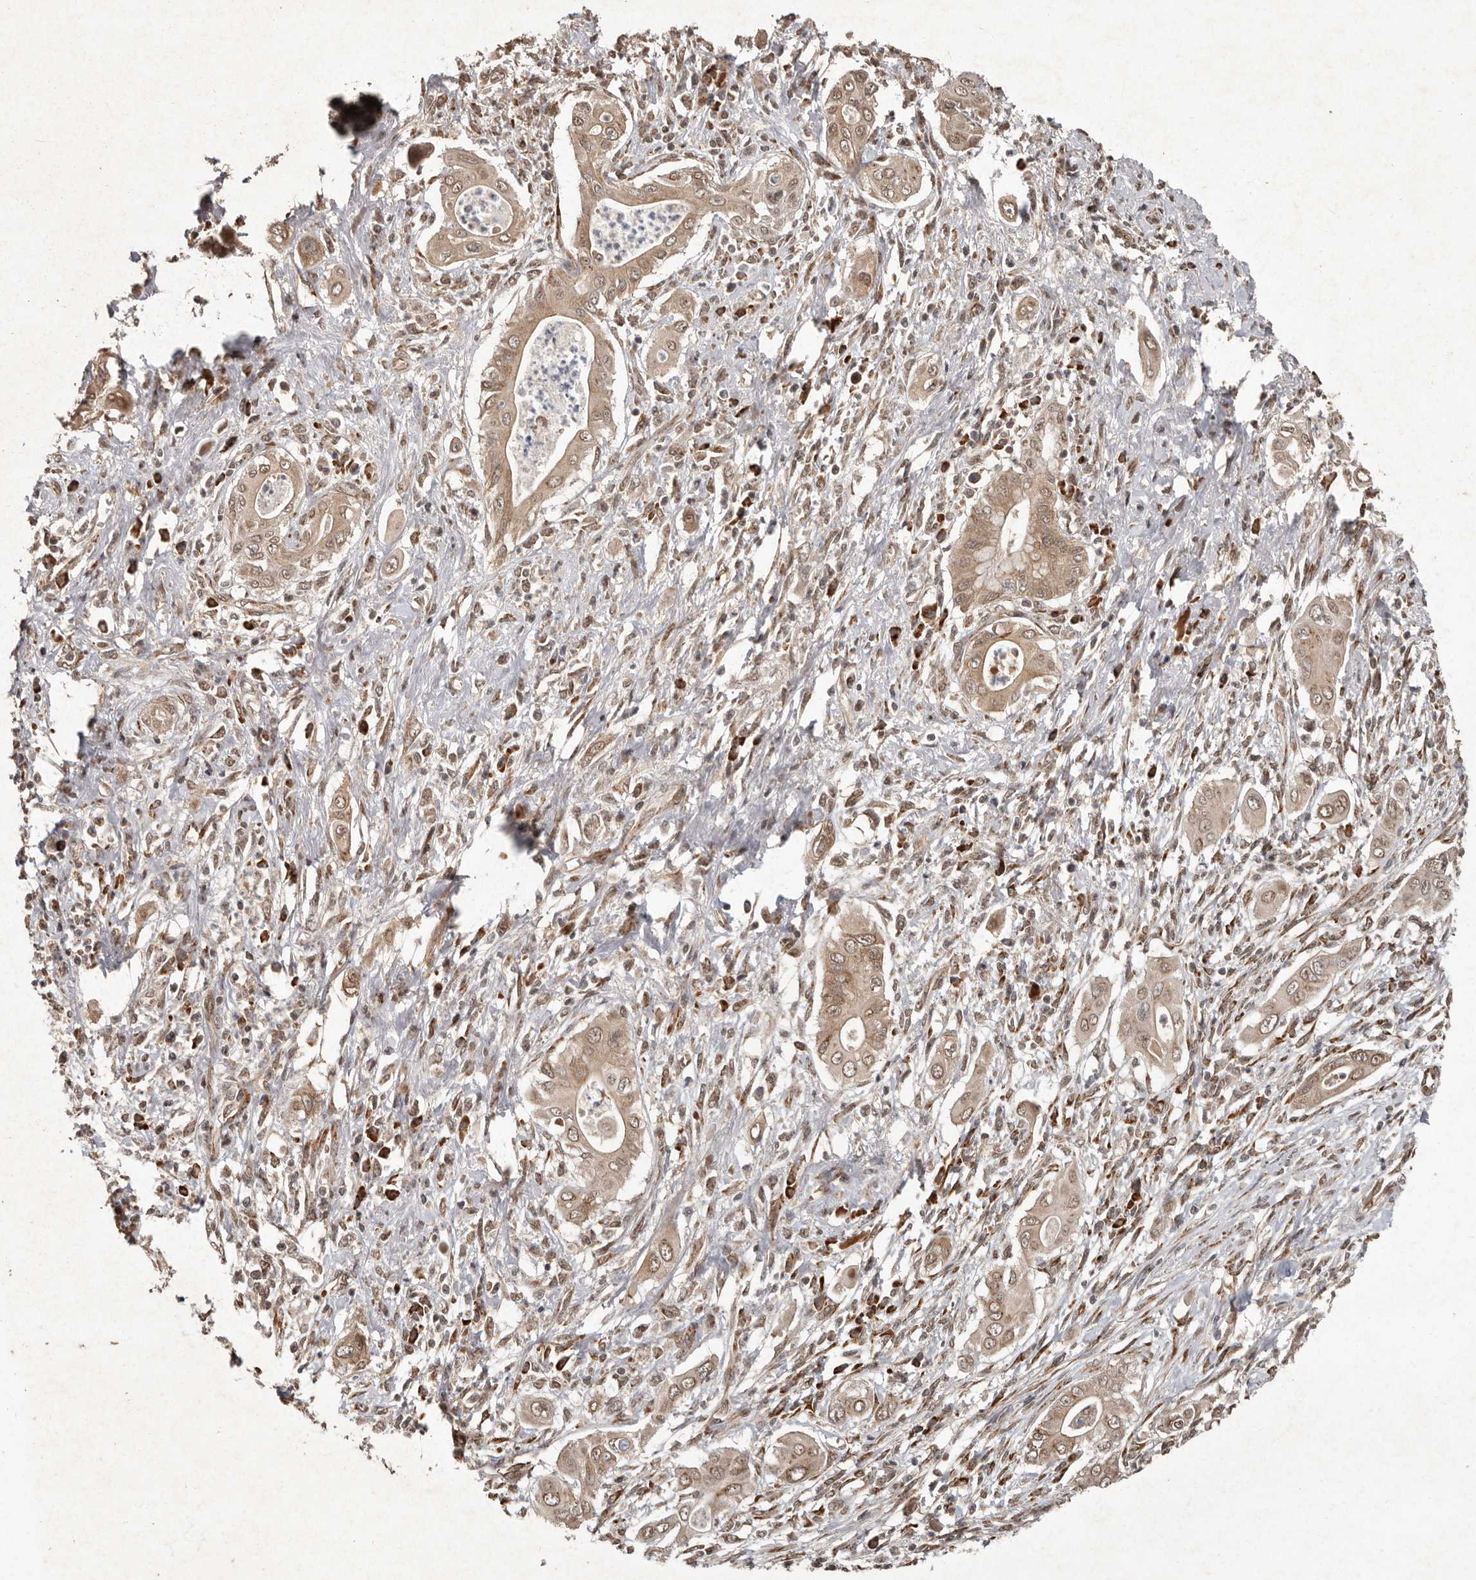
{"staining": {"intensity": "weak", "quantity": ">75%", "location": "cytoplasmic/membranous,nuclear"}, "tissue": "pancreatic cancer", "cell_type": "Tumor cells", "image_type": "cancer", "snomed": [{"axis": "morphology", "description": "Adenocarcinoma, NOS"}, {"axis": "topography", "description": "Pancreas"}], "caption": "DAB (3,3'-diaminobenzidine) immunohistochemical staining of pancreatic cancer (adenocarcinoma) shows weak cytoplasmic/membranous and nuclear protein expression in about >75% of tumor cells.", "gene": "LRGUK", "patient": {"sex": "male", "age": 58}}